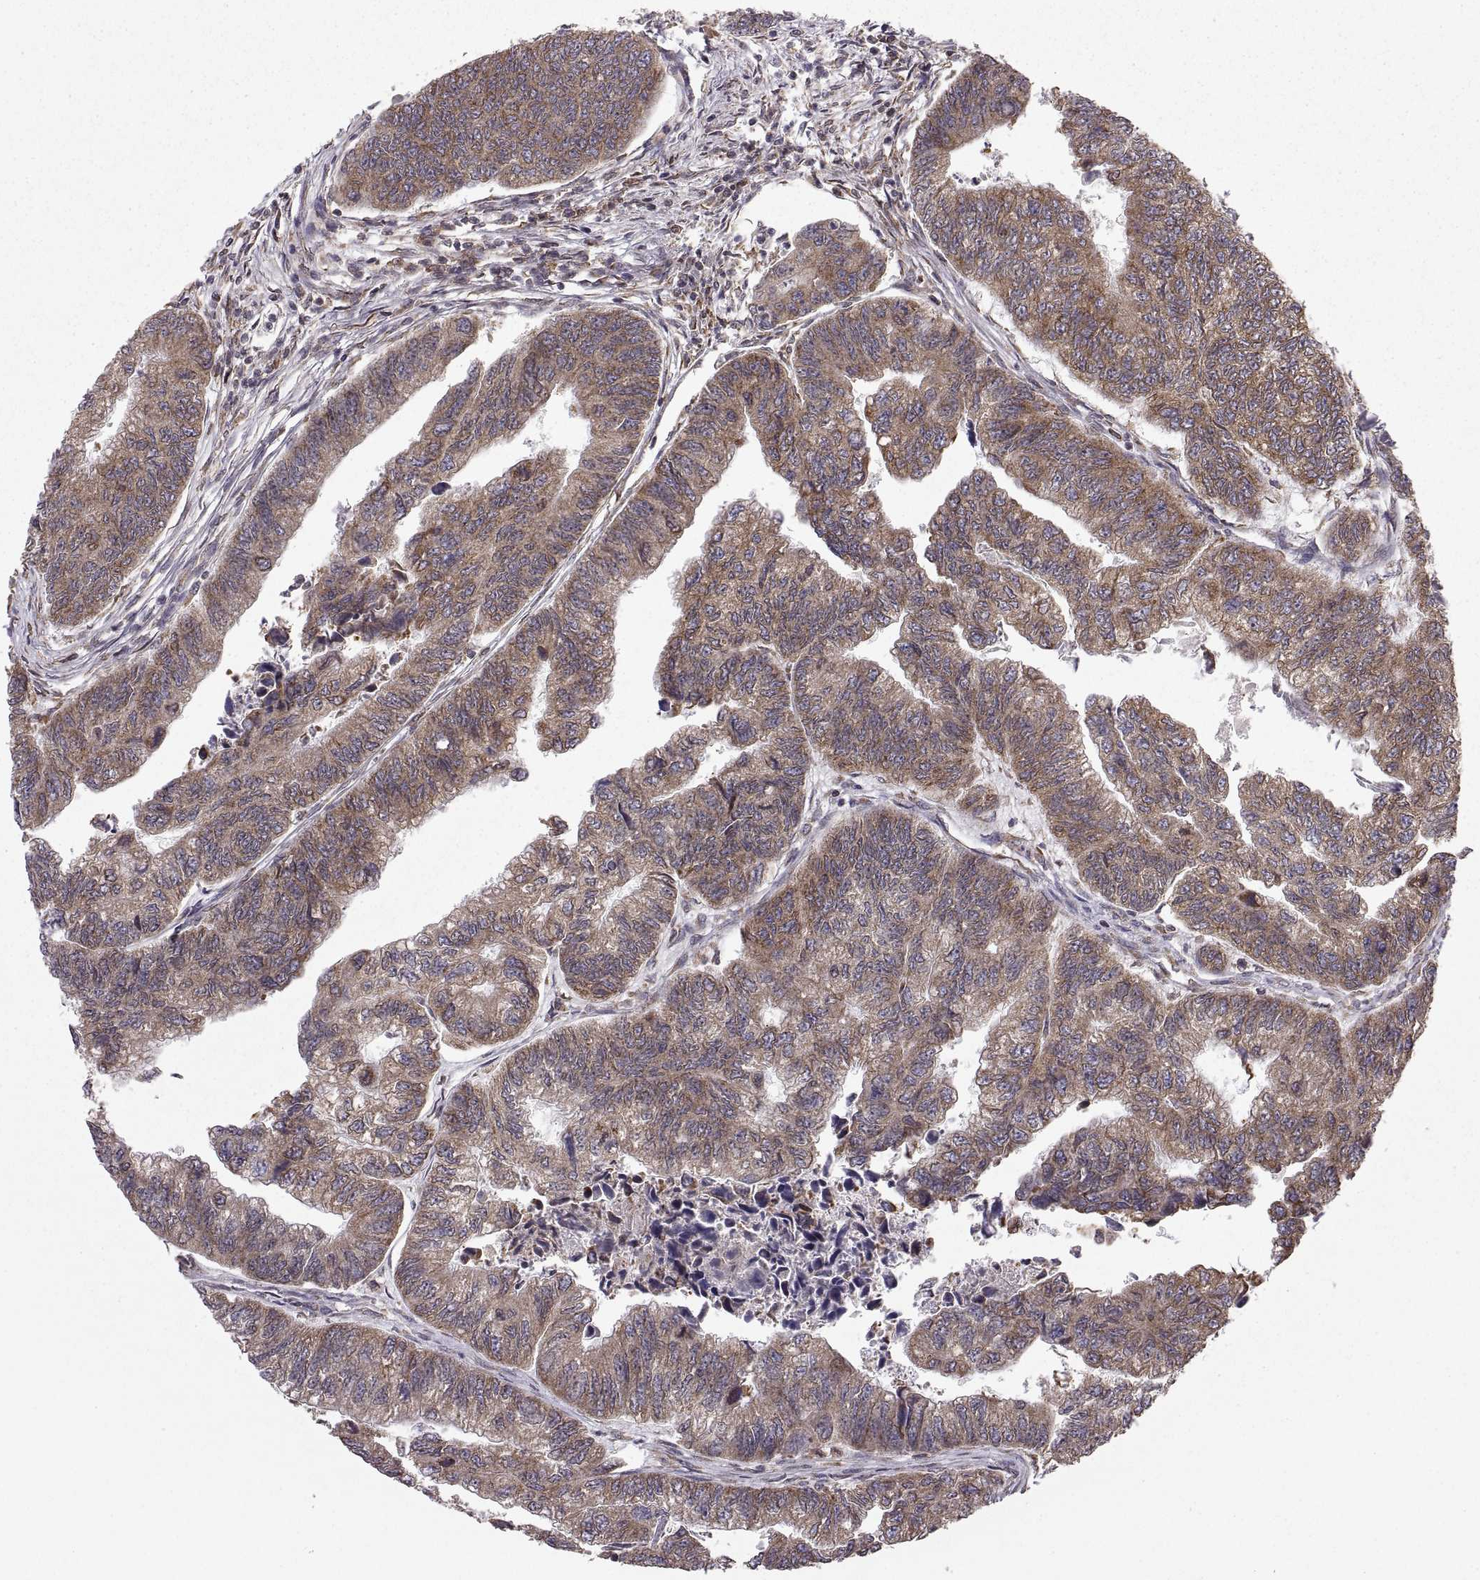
{"staining": {"intensity": "moderate", "quantity": "25%-75%", "location": "cytoplasmic/membranous"}, "tissue": "colorectal cancer", "cell_type": "Tumor cells", "image_type": "cancer", "snomed": [{"axis": "morphology", "description": "Adenocarcinoma, NOS"}, {"axis": "topography", "description": "Colon"}], "caption": "This histopathology image reveals colorectal adenocarcinoma stained with immunohistochemistry (IHC) to label a protein in brown. The cytoplasmic/membranous of tumor cells show moderate positivity for the protein. Nuclei are counter-stained blue.", "gene": "PDIA3", "patient": {"sex": "female", "age": 65}}